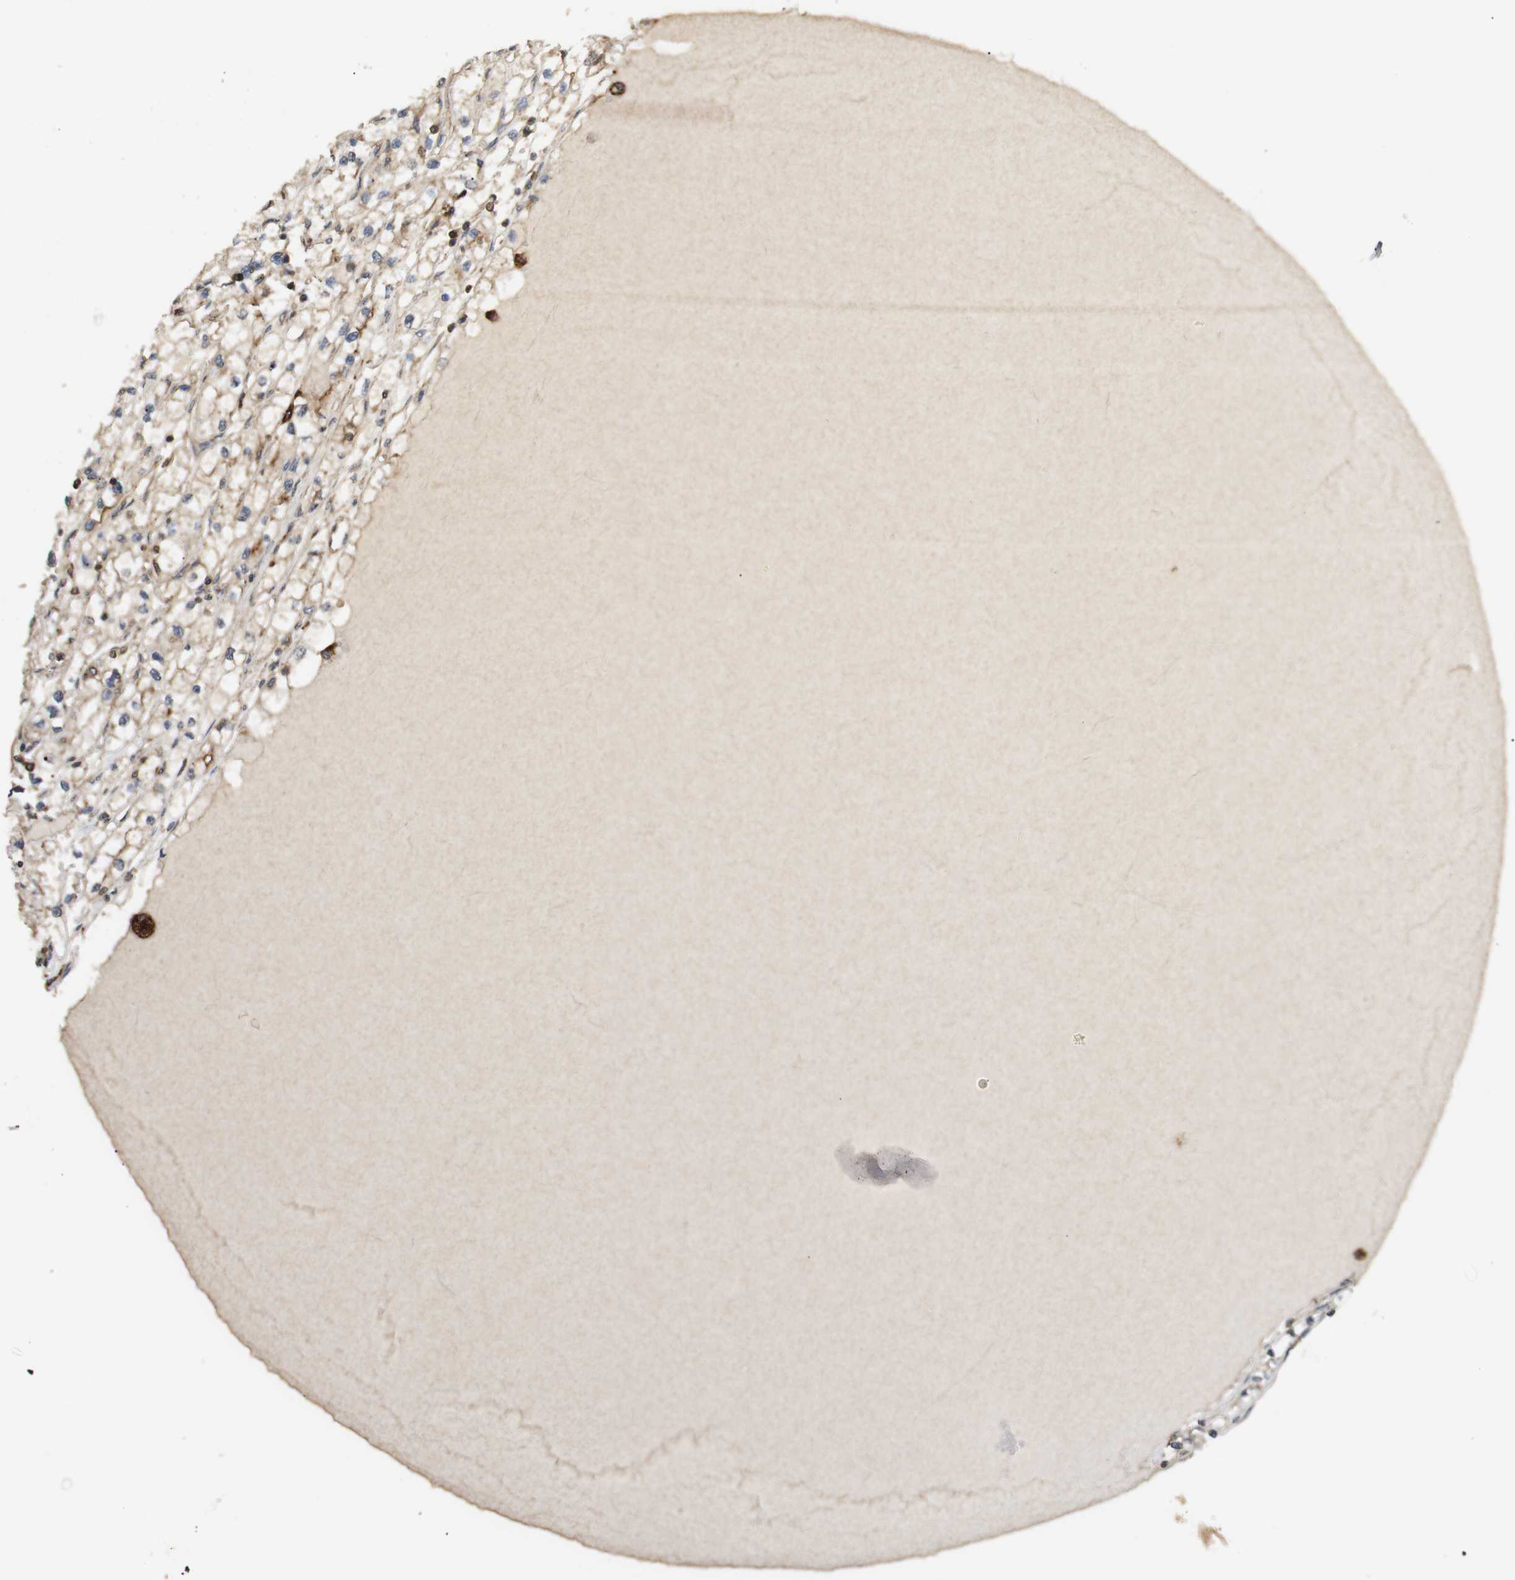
{"staining": {"intensity": "moderate", "quantity": ">75%", "location": "cytoplasmic/membranous"}, "tissue": "renal cancer", "cell_type": "Tumor cells", "image_type": "cancer", "snomed": [{"axis": "morphology", "description": "Adenocarcinoma, NOS"}, {"axis": "topography", "description": "Kidney"}], "caption": "Renal adenocarcinoma stained with DAB immunohistochemistry demonstrates medium levels of moderate cytoplasmic/membranous staining in approximately >75% of tumor cells.", "gene": "KSR1", "patient": {"sex": "male", "age": 56}}